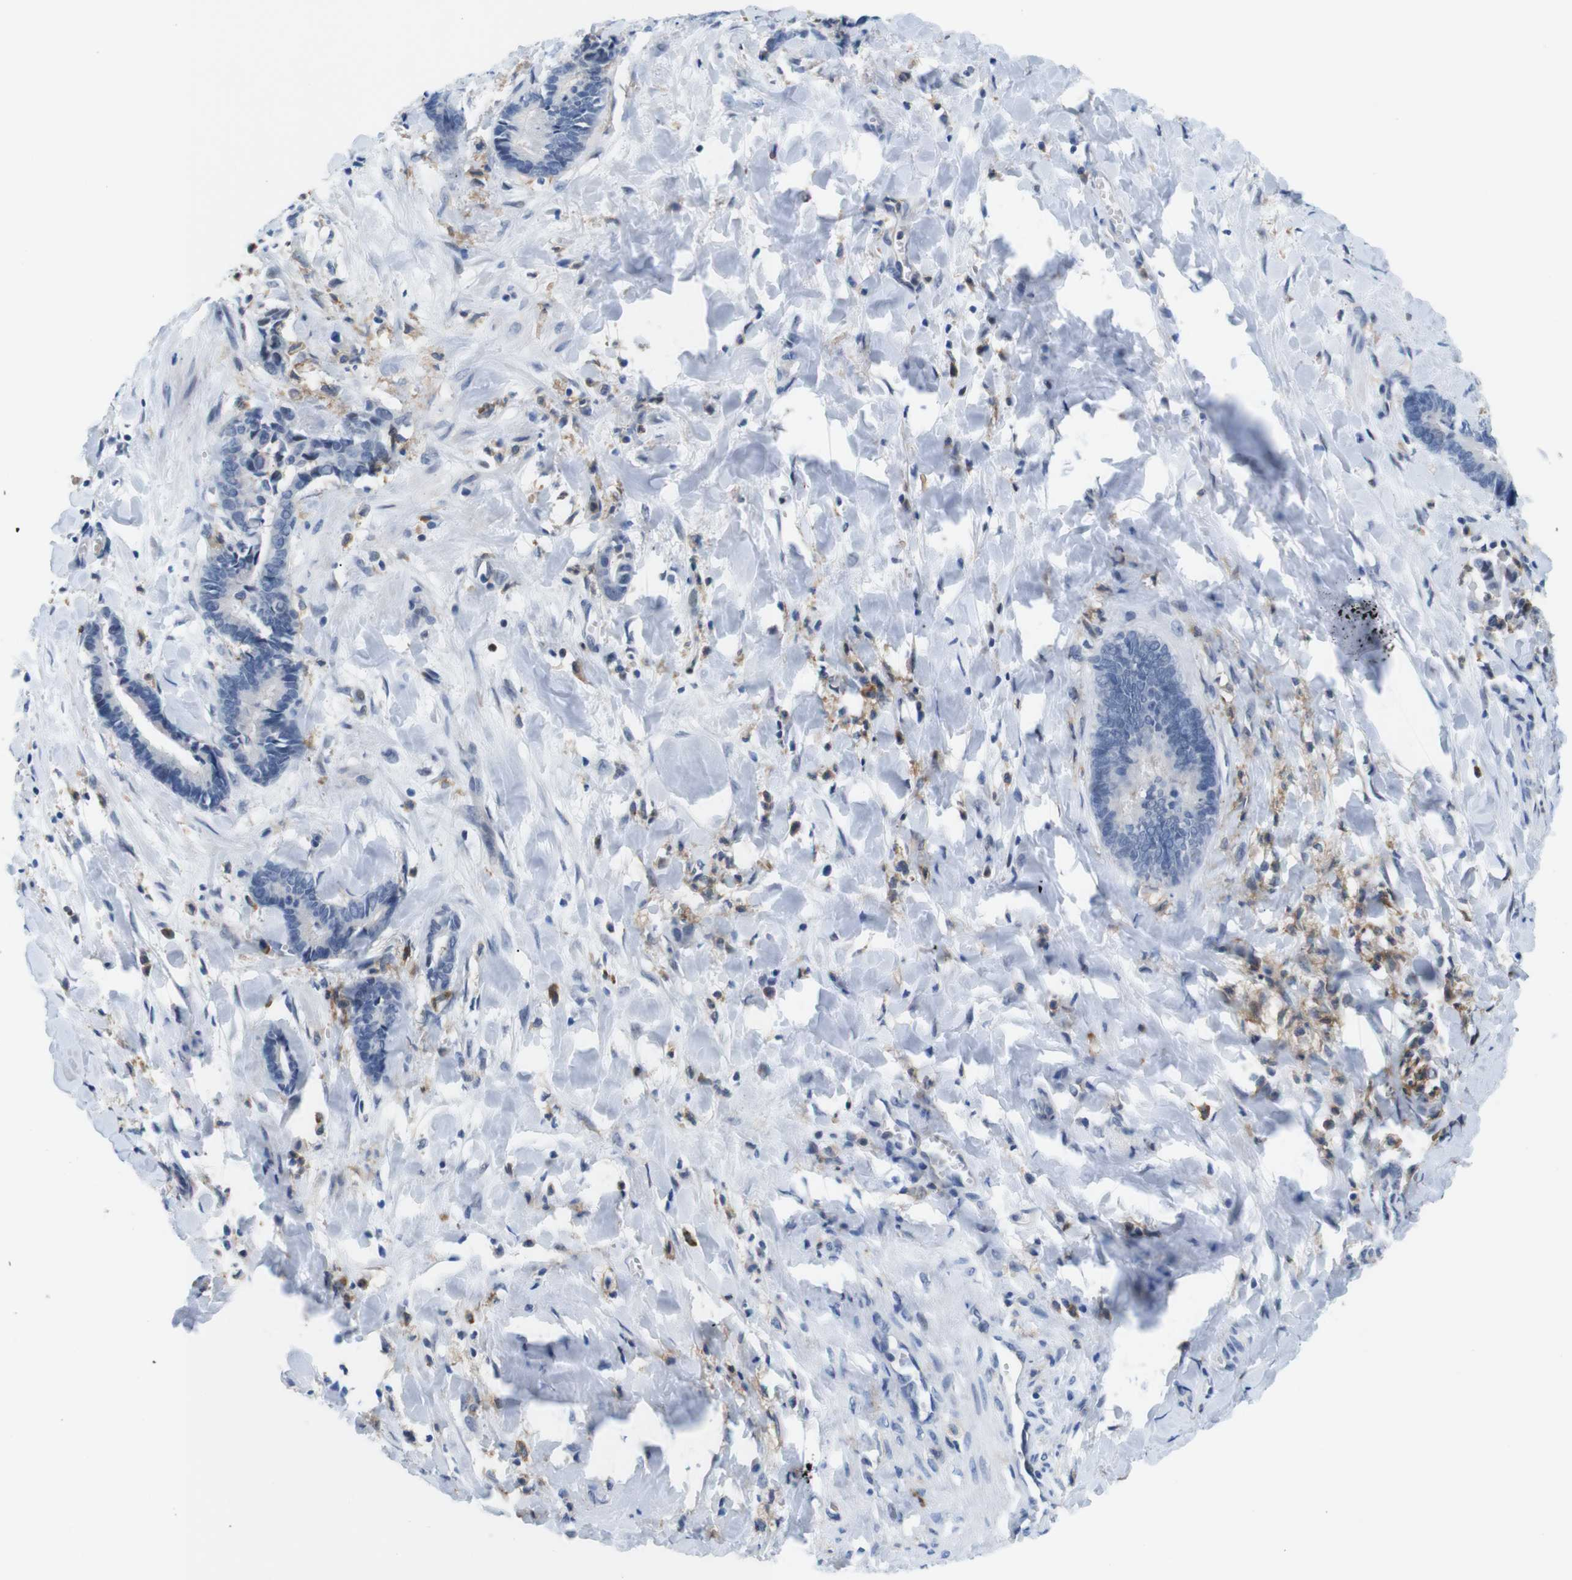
{"staining": {"intensity": "negative", "quantity": "none", "location": "none"}, "tissue": "cervical cancer", "cell_type": "Tumor cells", "image_type": "cancer", "snomed": [{"axis": "morphology", "description": "Adenocarcinoma, NOS"}, {"axis": "topography", "description": "Cervix"}], "caption": "The micrograph exhibits no significant expression in tumor cells of cervical cancer (adenocarcinoma).", "gene": "CD300C", "patient": {"sex": "female", "age": 44}}